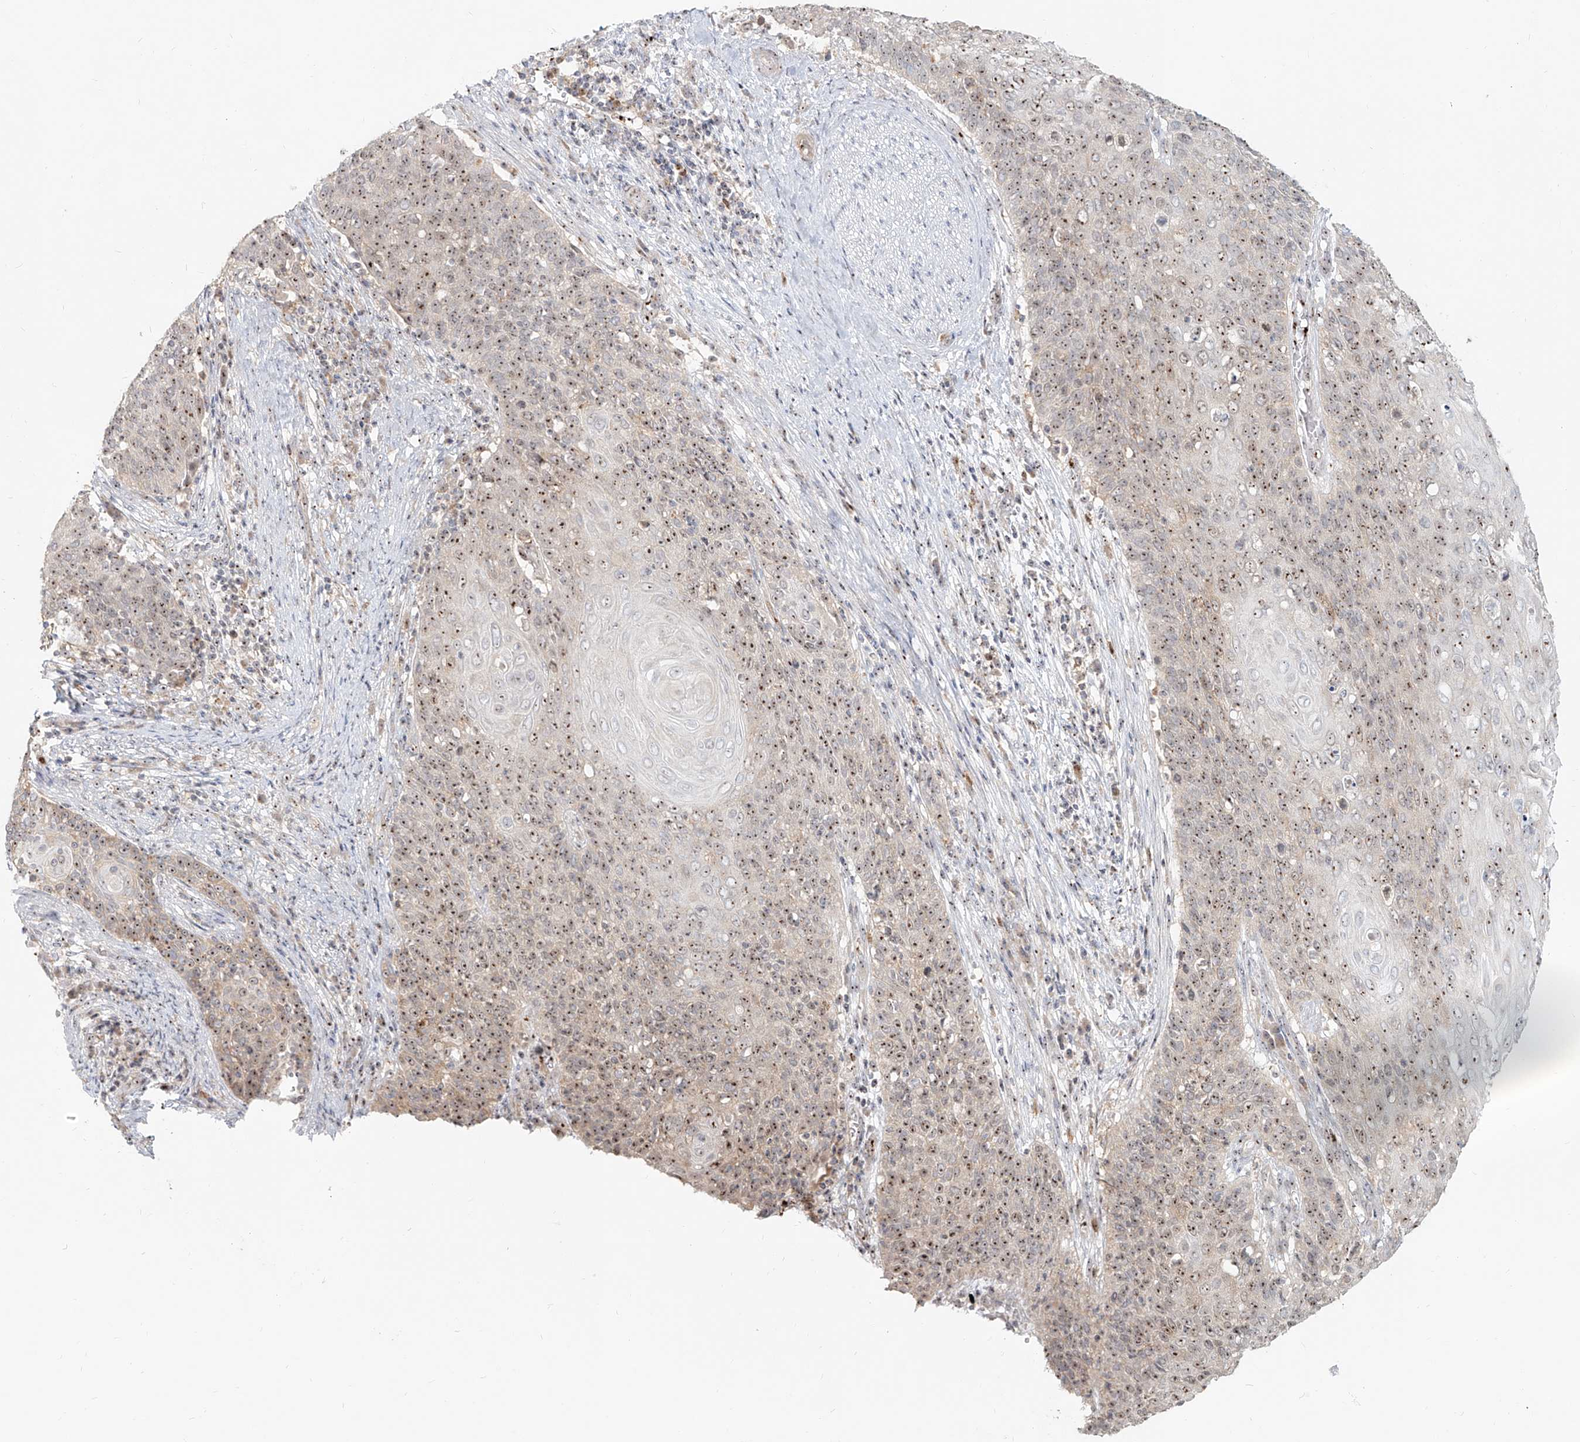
{"staining": {"intensity": "moderate", "quantity": ">75%", "location": "nuclear"}, "tissue": "cervical cancer", "cell_type": "Tumor cells", "image_type": "cancer", "snomed": [{"axis": "morphology", "description": "Squamous cell carcinoma, NOS"}, {"axis": "topography", "description": "Cervix"}], "caption": "Cervical squamous cell carcinoma stained with a protein marker reveals moderate staining in tumor cells.", "gene": "BYSL", "patient": {"sex": "female", "age": 39}}